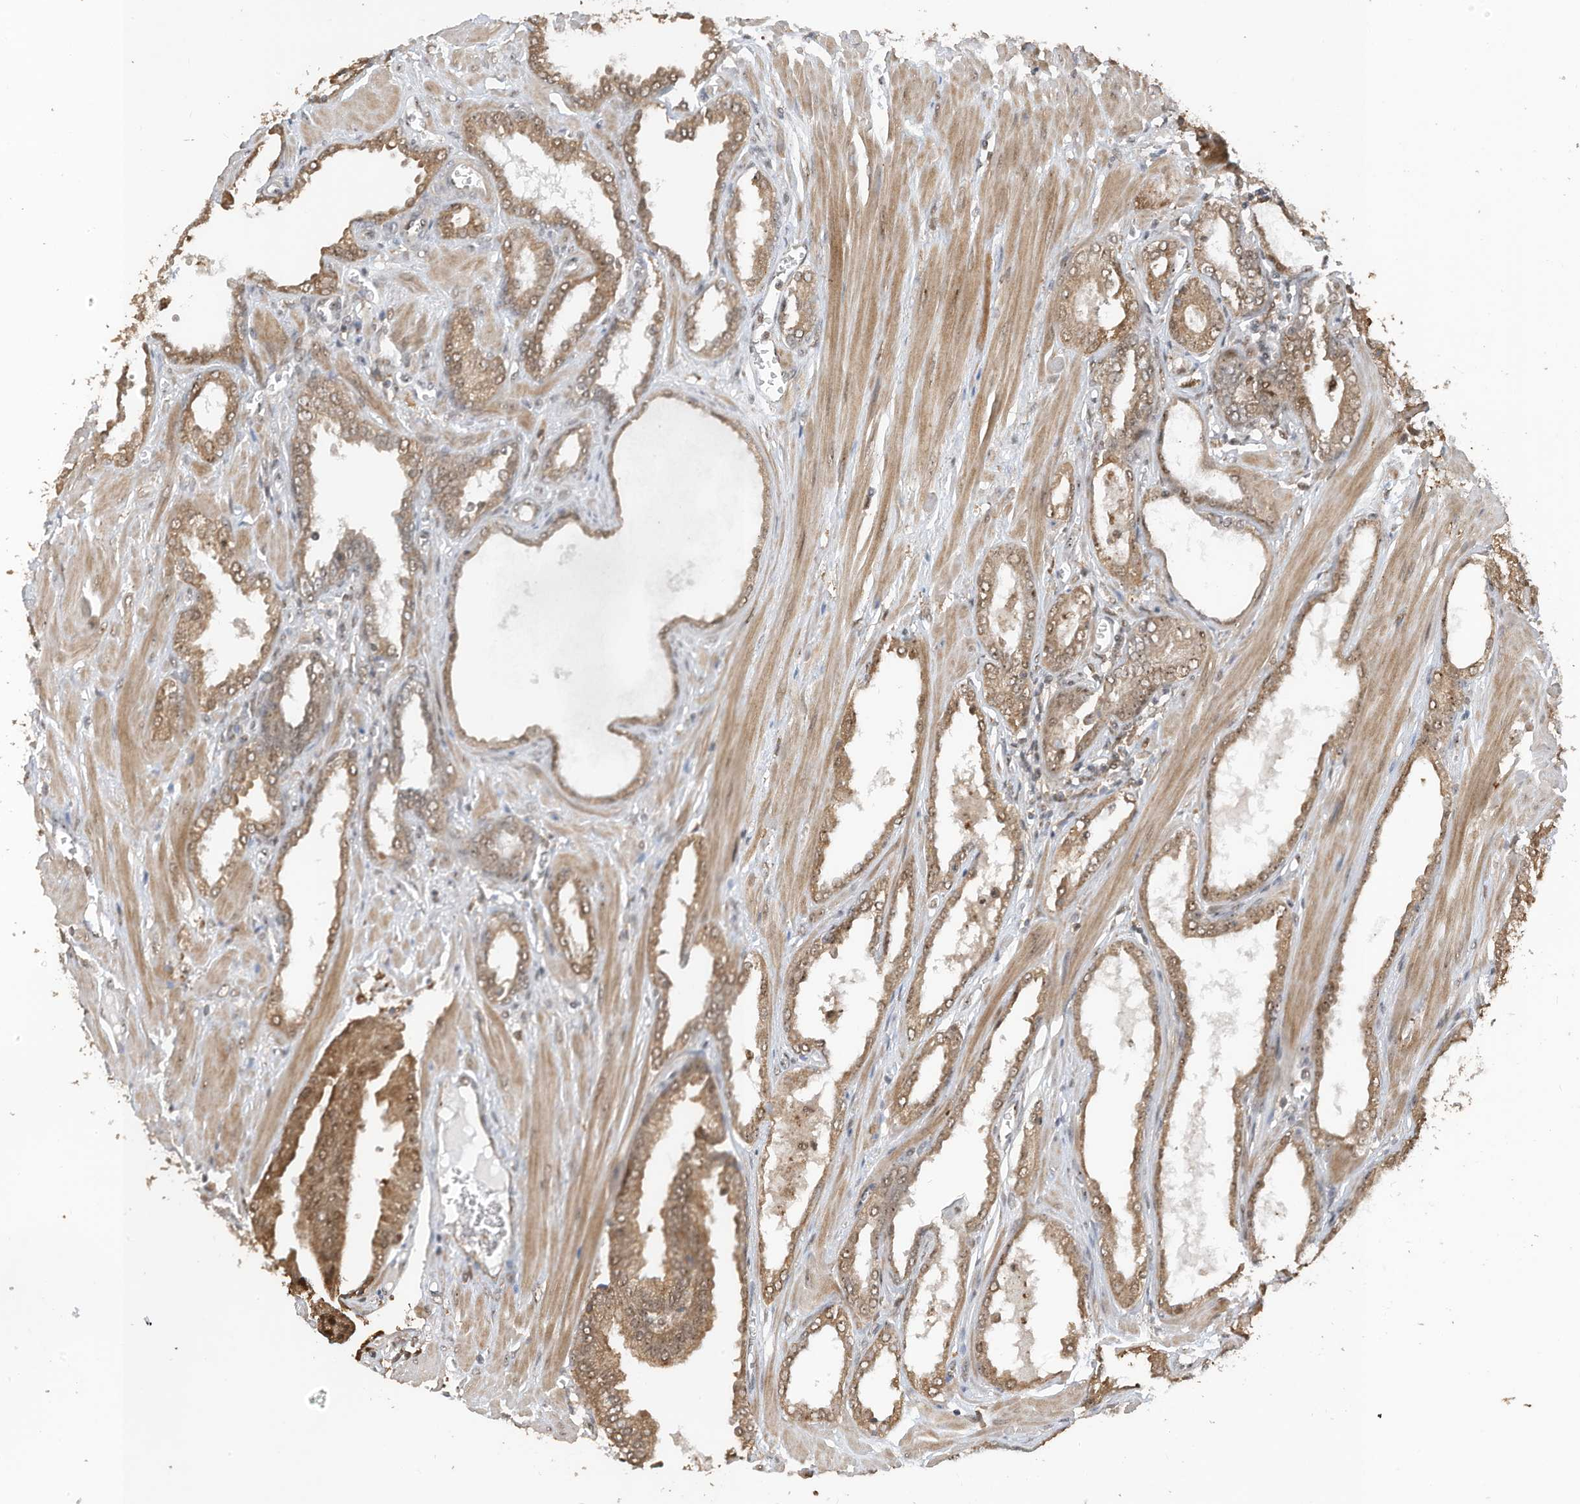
{"staining": {"intensity": "moderate", "quantity": ">75%", "location": "cytoplasmic/membranous,nuclear"}, "tissue": "prostate cancer", "cell_type": "Tumor cells", "image_type": "cancer", "snomed": [{"axis": "morphology", "description": "Adenocarcinoma, Low grade"}, {"axis": "topography", "description": "Prostate"}], "caption": "Human prostate cancer (low-grade adenocarcinoma) stained for a protein (brown) displays moderate cytoplasmic/membranous and nuclear positive expression in about >75% of tumor cells.", "gene": "ERLEC1", "patient": {"sex": "male", "age": 67}}